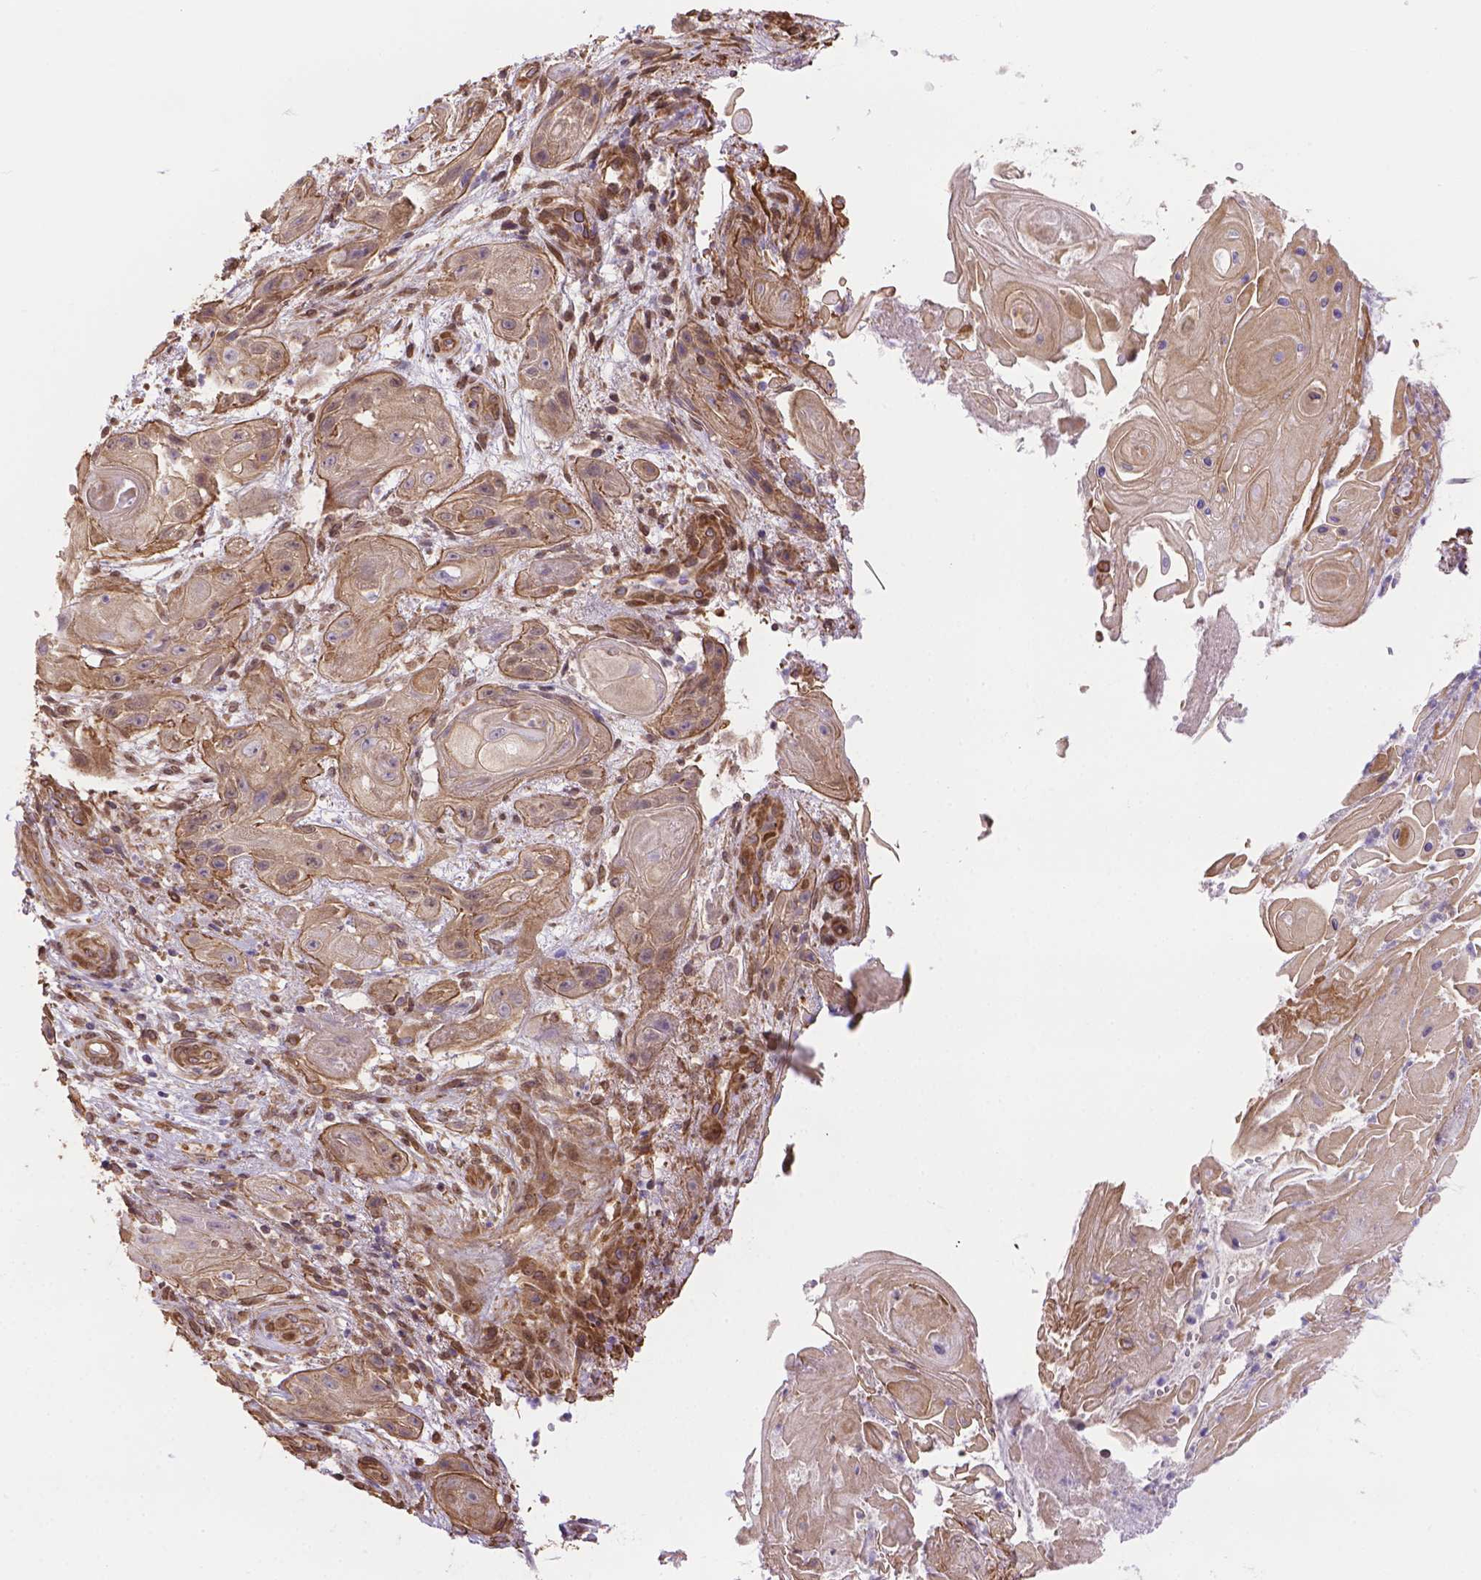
{"staining": {"intensity": "weak", "quantity": ">75%", "location": "cytoplasmic/membranous"}, "tissue": "skin cancer", "cell_type": "Tumor cells", "image_type": "cancer", "snomed": [{"axis": "morphology", "description": "Squamous cell carcinoma, NOS"}, {"axis": "topography", "description": "Skin"}], "caption": "IHC micrograph of skin squamous cell carcinoma stained for a protein (brown), which displays low levels of weak cytoplasmic/membranous expression in about >75% of tumor cells.", "gene": "YAP1", "patient": {"sex": "male", "age": 62}}